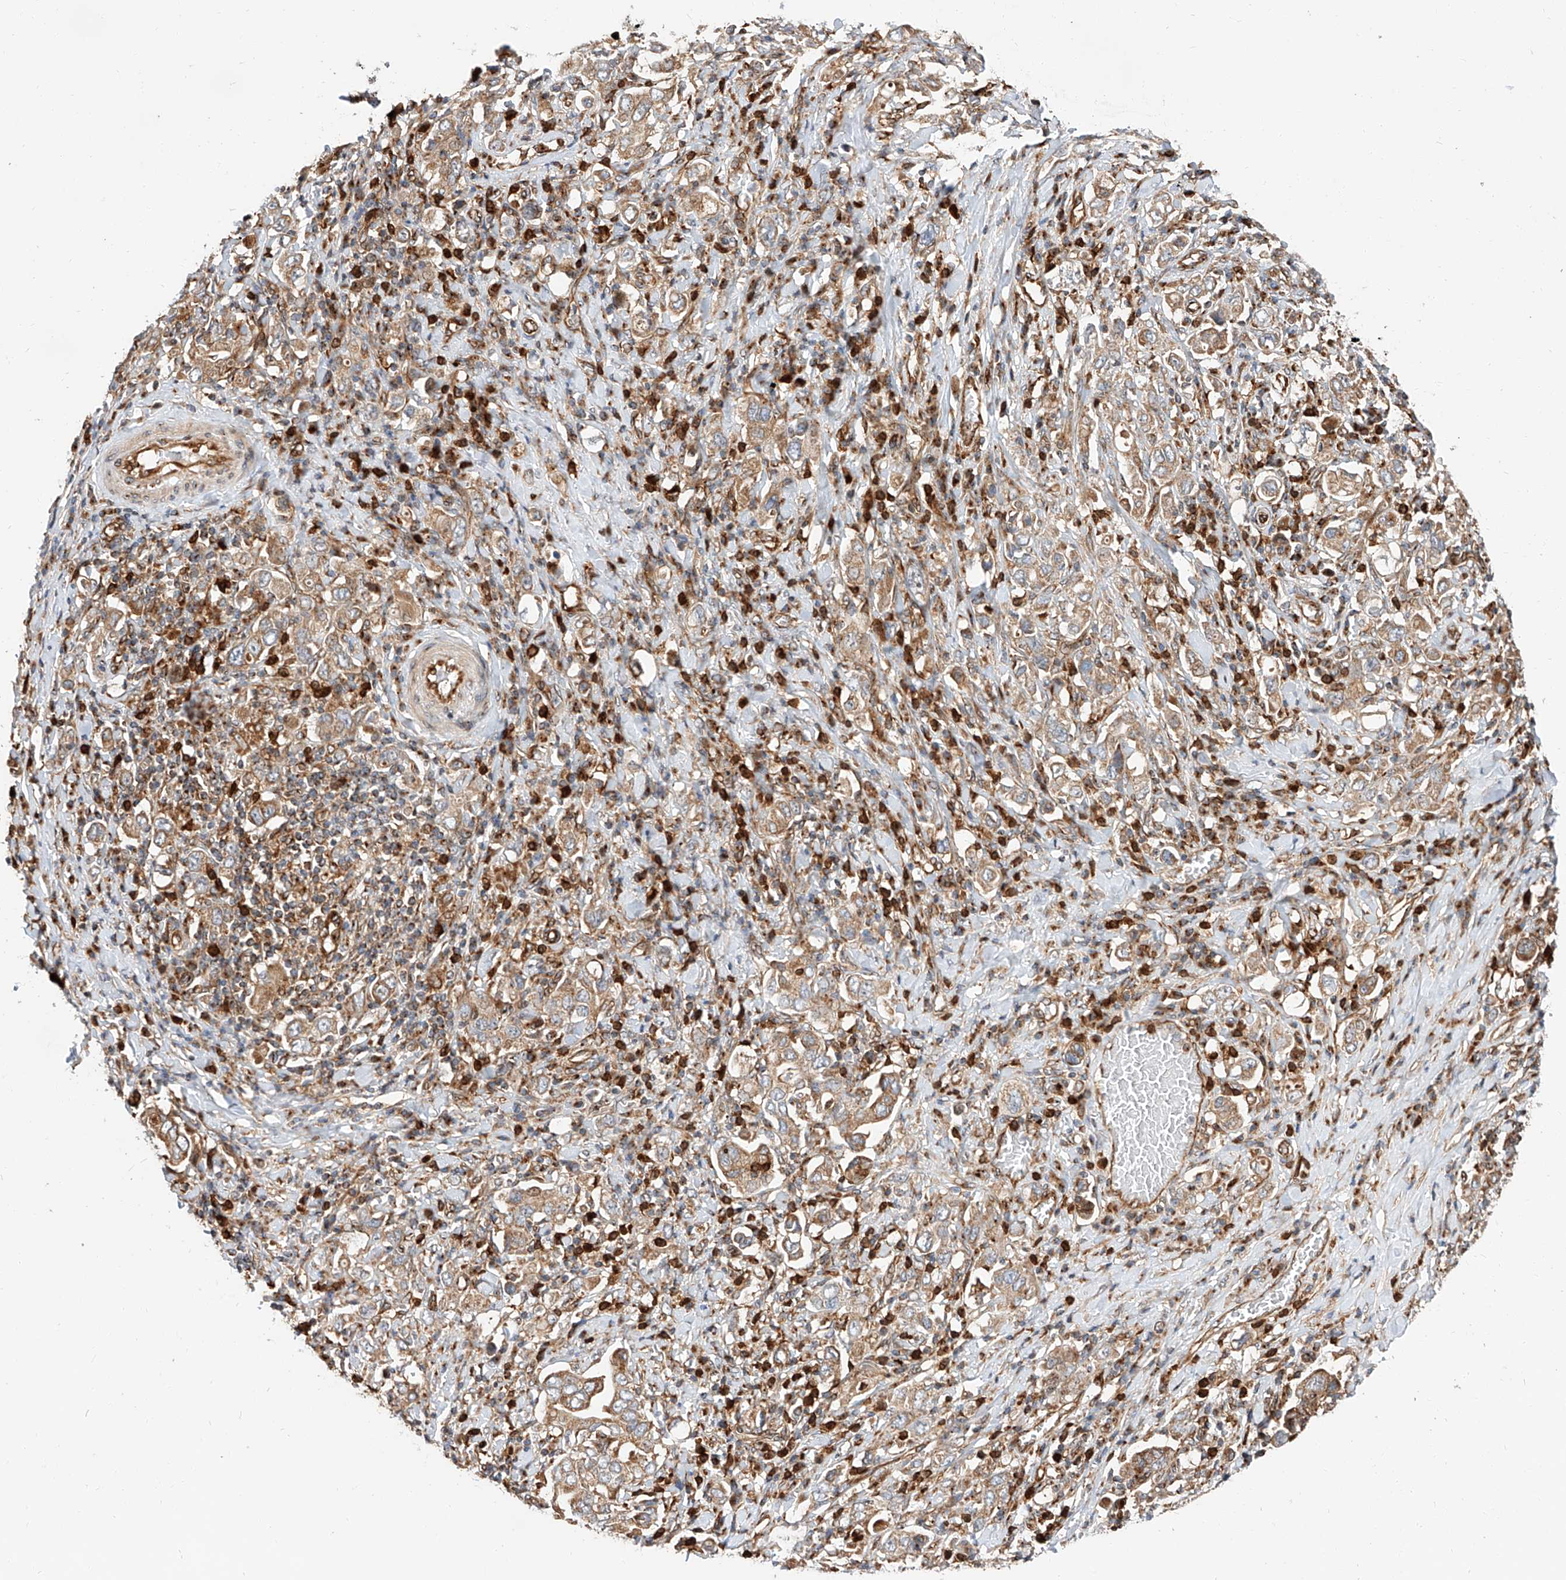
{"staining": {"intensity": "moderate", "quantity": ">75%", "location": "cytoplasmic/membranous"}, "tissue": "stomach cancer", "cell_type": "Tumor cells", "image_type": "cancer", "snomed": [{"axis": "morphology", "description": "Adenocarcinoma, NOS"}, {"axis": "topography", "description": "Stomach, upper"}], "caption": "Brown immunohistochemical staining in human stomach adenocarcinoma displays moderate cytoplasmic/membranous staining in approximately >75% of tumor cells. (DAB (3,3'-diaminobenzidine) IHC, brown staining for protein, blue staining for nuclei).", "gene": "ISCA2", "patient": {"sex": "male", "age": 62}}